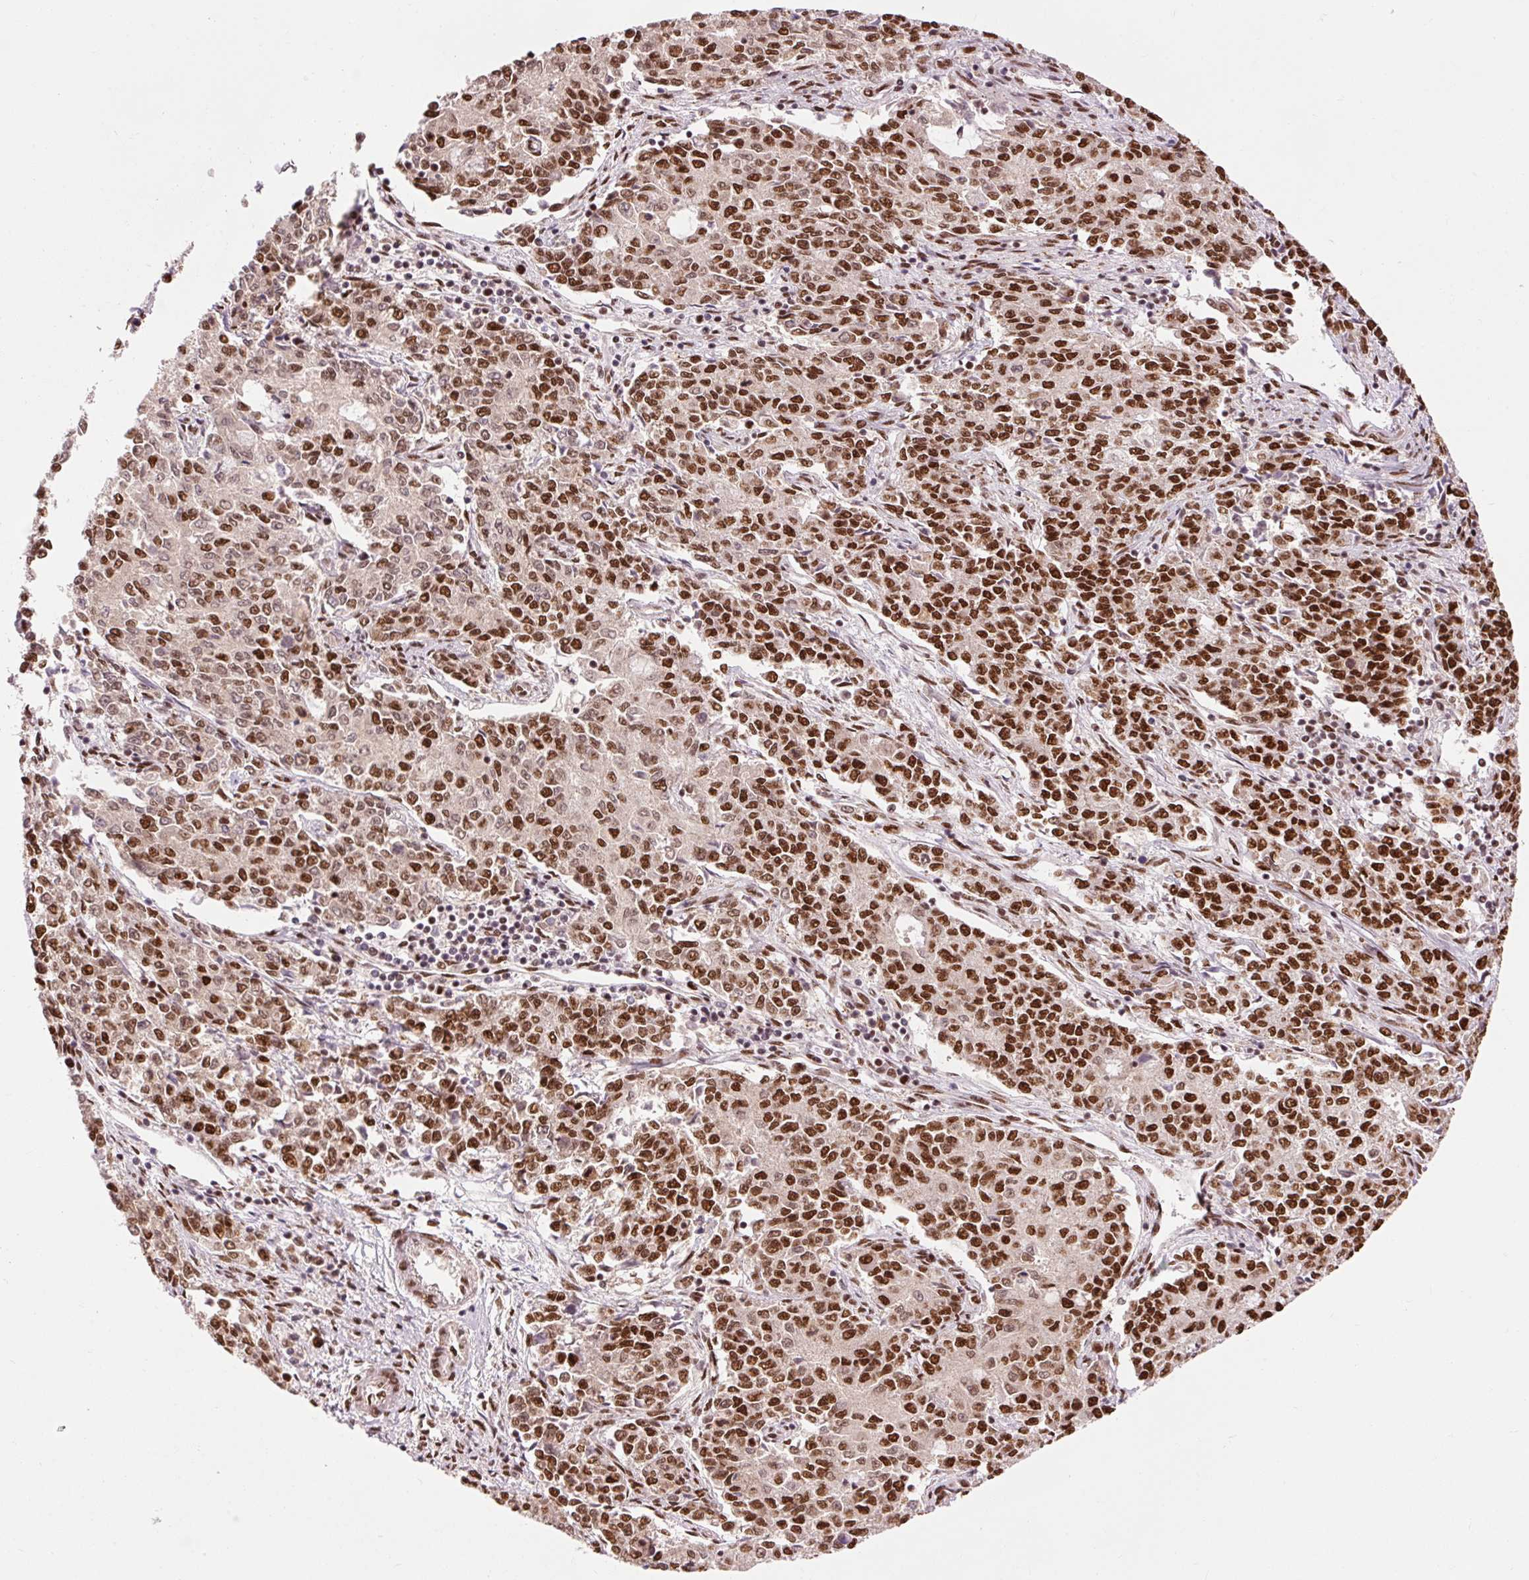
{"staining": {"intensity": "strong", "quantity": ">75%", "location": "nuclear"}, "tissue": "endometrial cancer", "cell_type": "Tumor cells", "image_type": "cancer", "snomed": [{"axis": "morphology", "description": "Adenocarcinoma, NOS"}, {"axis": "topography", "description": "Endometrium"}], "caption": "Human endometrial adenocarcinoma stained with a protein marker exhibits strong staining in tumor cells.", "gene": "ZBTB44", "patient": {"sex": "female", "age": 50}}